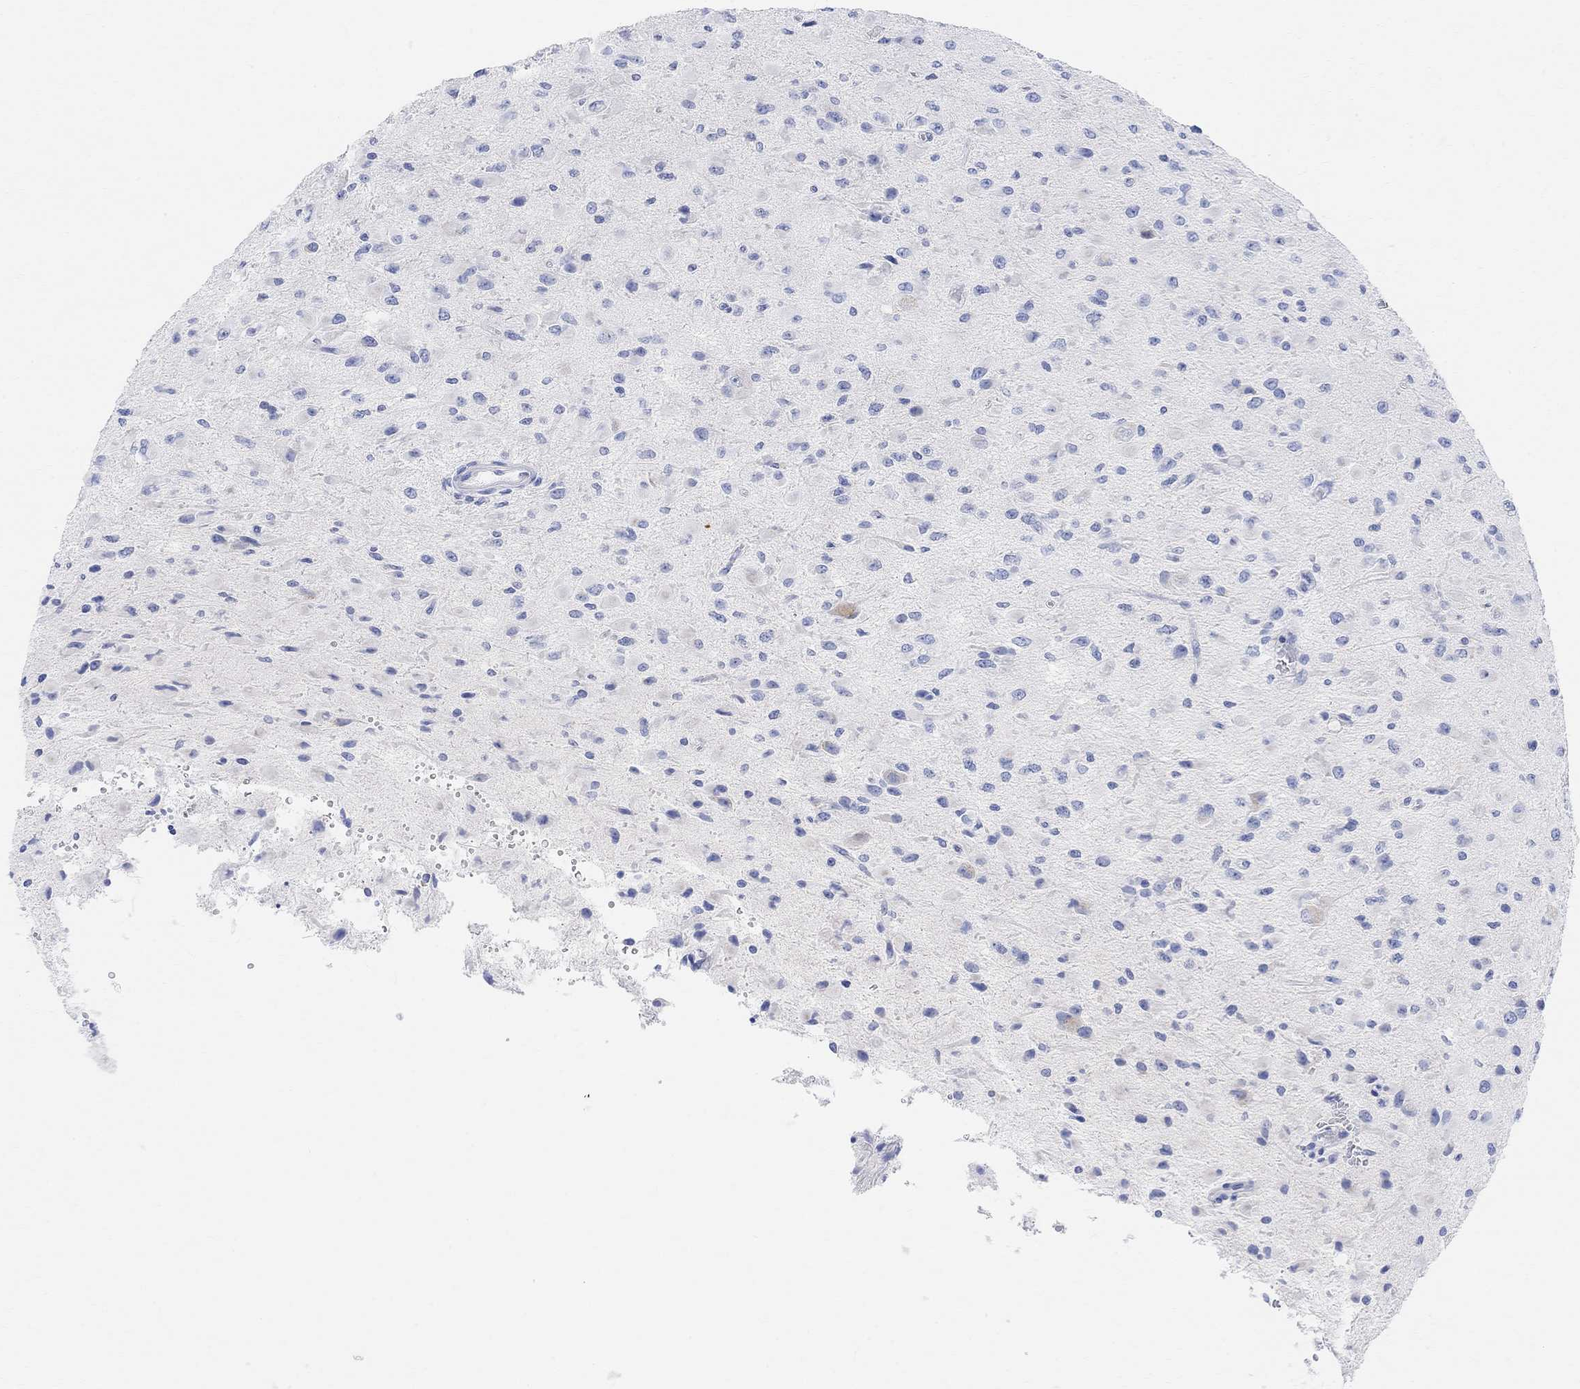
{"staining": {"intensity": "negative", "quantity": "none", "location": "none"}, "tissue": "glioma", "cell_type": "Tumor cells", "image_type": "cancer", "snomed": [{"axis": "morphology", "description": "Glioma, malignant, High grade"}, {"axis": "topography", "description": "Cerebral cortex"}], "caption": "Immunohistochemistry histopathology image of human malignant high-grade glioma stained for a protein (brown), which displays no positivity in tumor cells.", "gene": "RETNLB", "patient": {"sex": "male", "age": 35}}